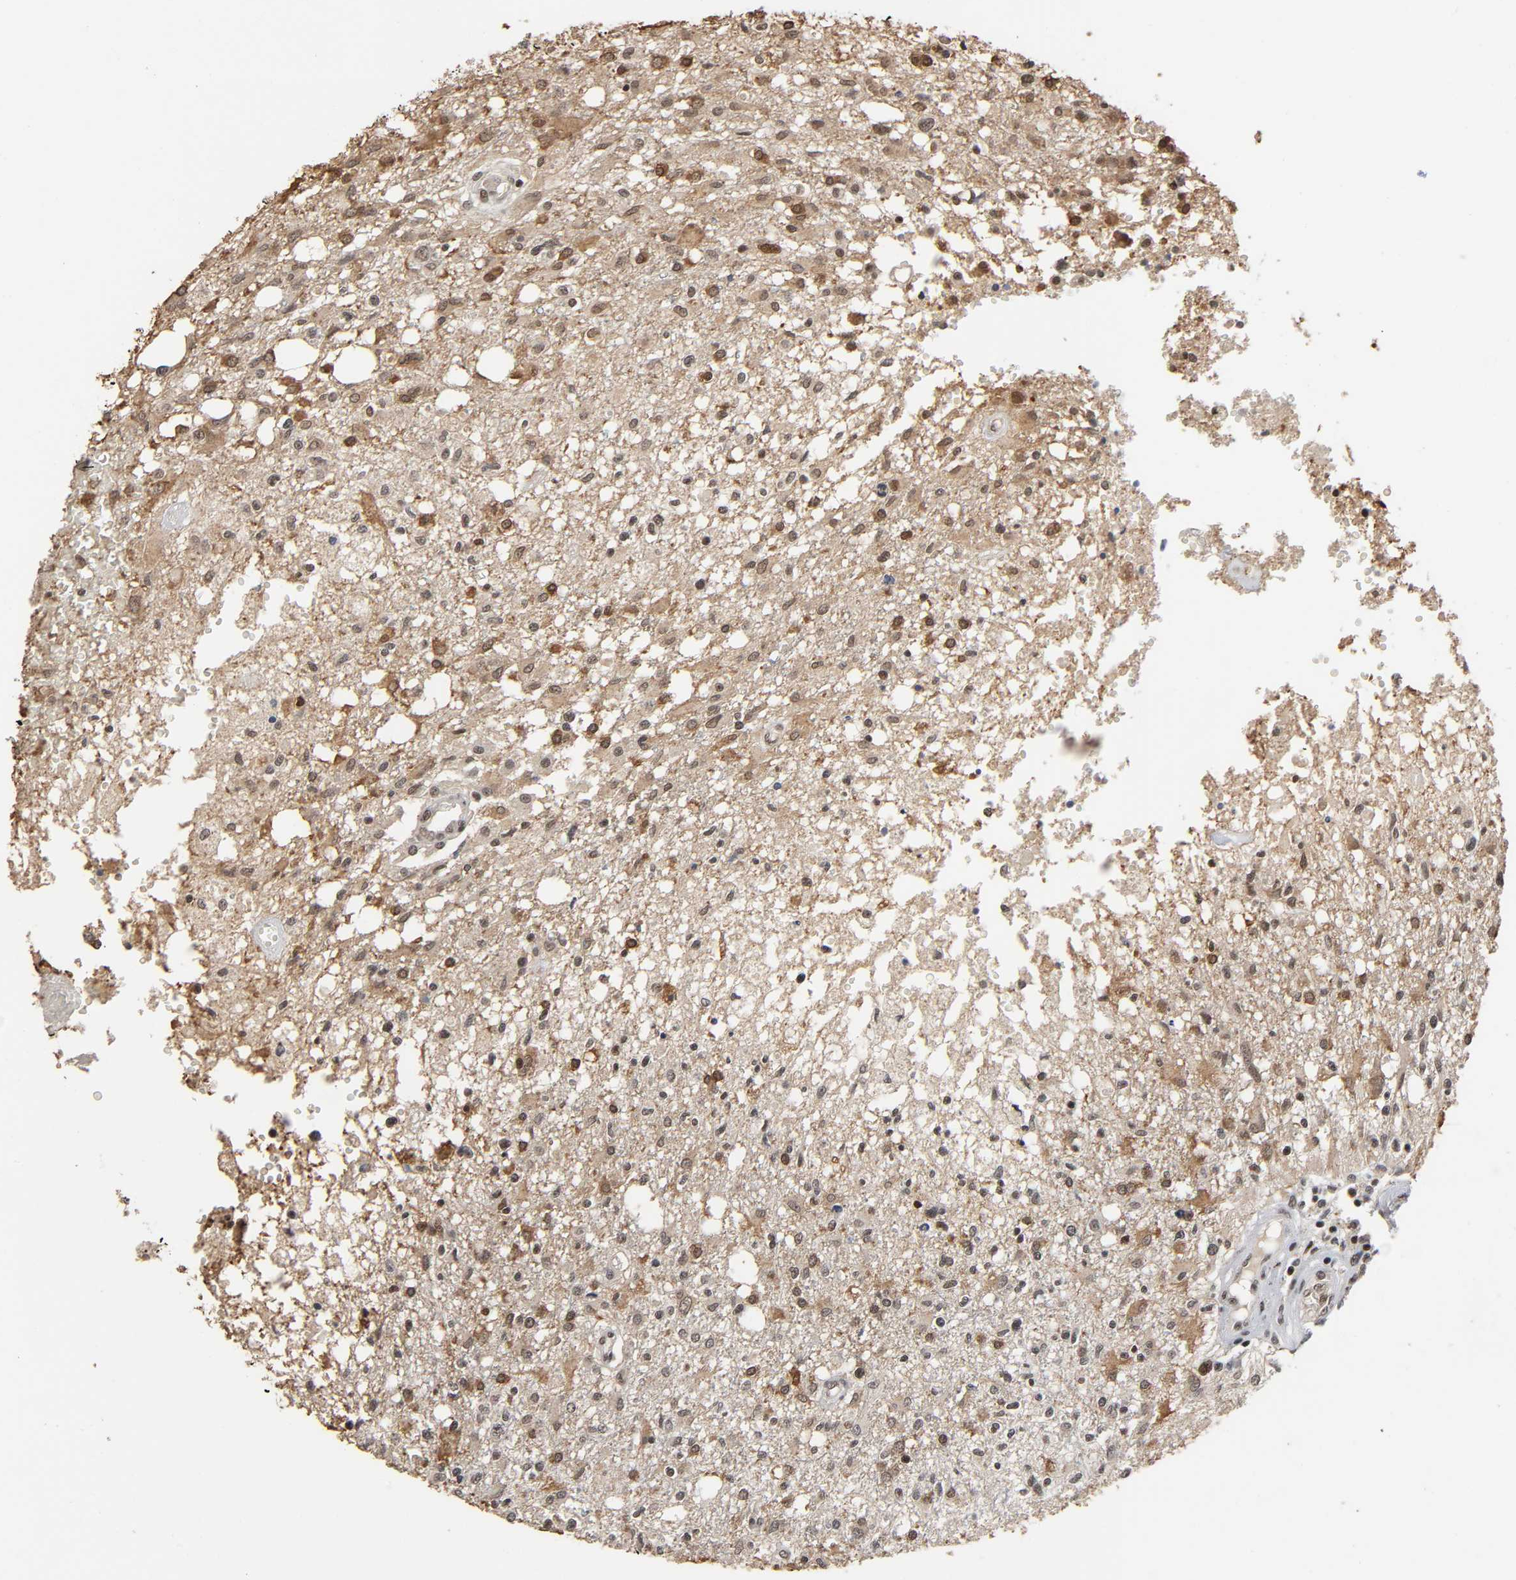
{"staining": {"intensity": "strong", "quantity": "25%-75%", "location": "nuclear"}, "tissue": "glioma", "cell_type": "Tumor cells", "image_type": "cancer", "snomed": [{"axis": "morphology", "description": "Glioma, malignant, High grade"}, {"axis": "topography", "description": "Cerebral cortex"}], "caption": "High-magnification brightfield microscopy of glioma stained with DAB (3,3'-diaminobenzidine) (brown) and counterstained with hematoxylin (blue). tumor cells exhibit strong nuclear positivity is seen in approximately25%-75% of cells. (DAB (3,3'-diaminobenzidine) = brown stain, brightfield microscopy at high magnification).", "gene": "ZNF384", "patient": {"sex": "male", "age": 76}}